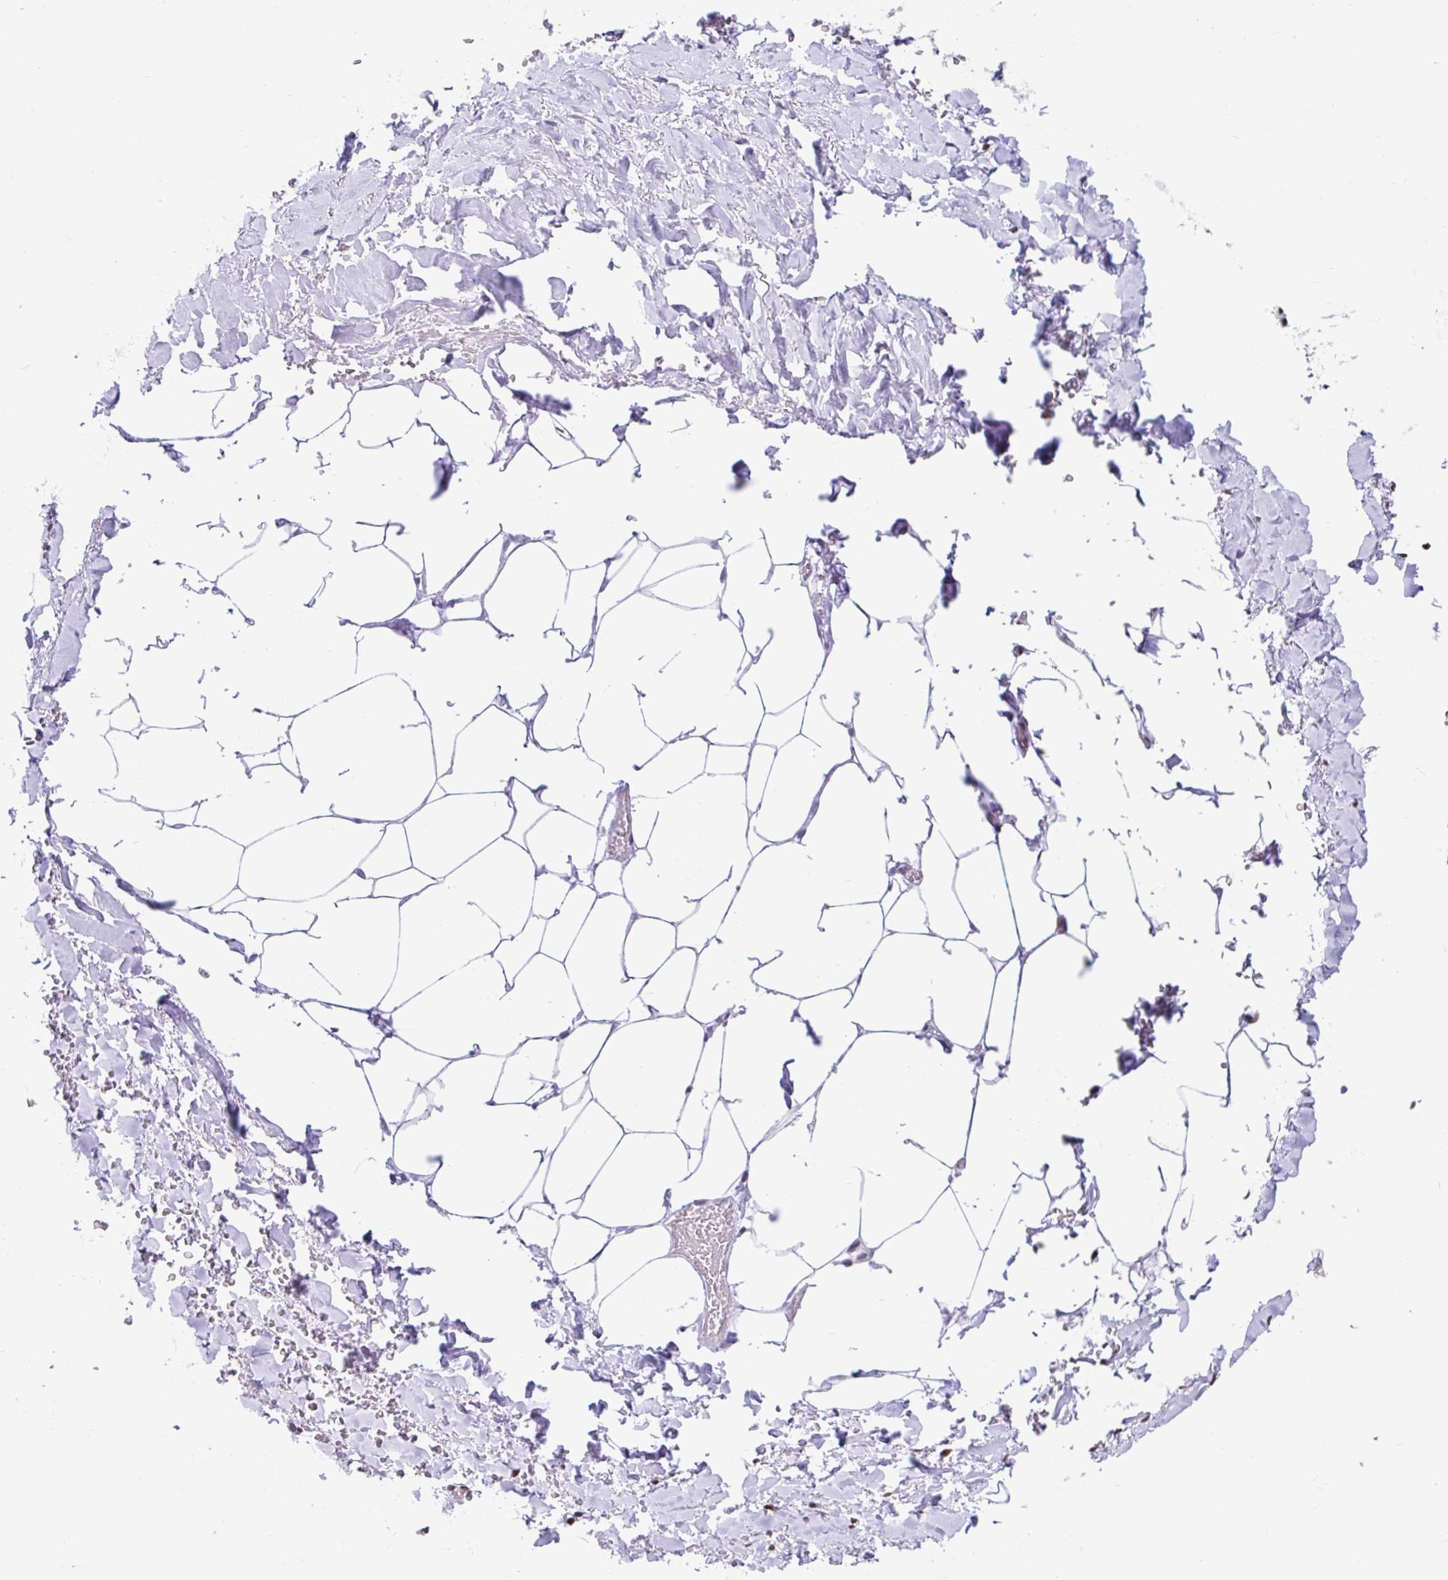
{"staining": {"intensity": "negative", "quantity": "none", "location": "none"}, "tissue": "adipose tissue", "cell_type": "Adipocytes", "image_type": "normal", "snomed": [{"axis": "morphology", "description": "Normal tissue, NOS"}, {"axis": "topography", "description": "Vagina"}, {"axis": "topography", "description": "Peripheral nerve tissue"}], "caption": "Immunohistochemical staining of benign adipose tissue exhibits no significant expression in adipocytes. Nuclei are stained in blue.", "gene": "KHDRBS1", "patient": {"sex": "female", "age": 71}}